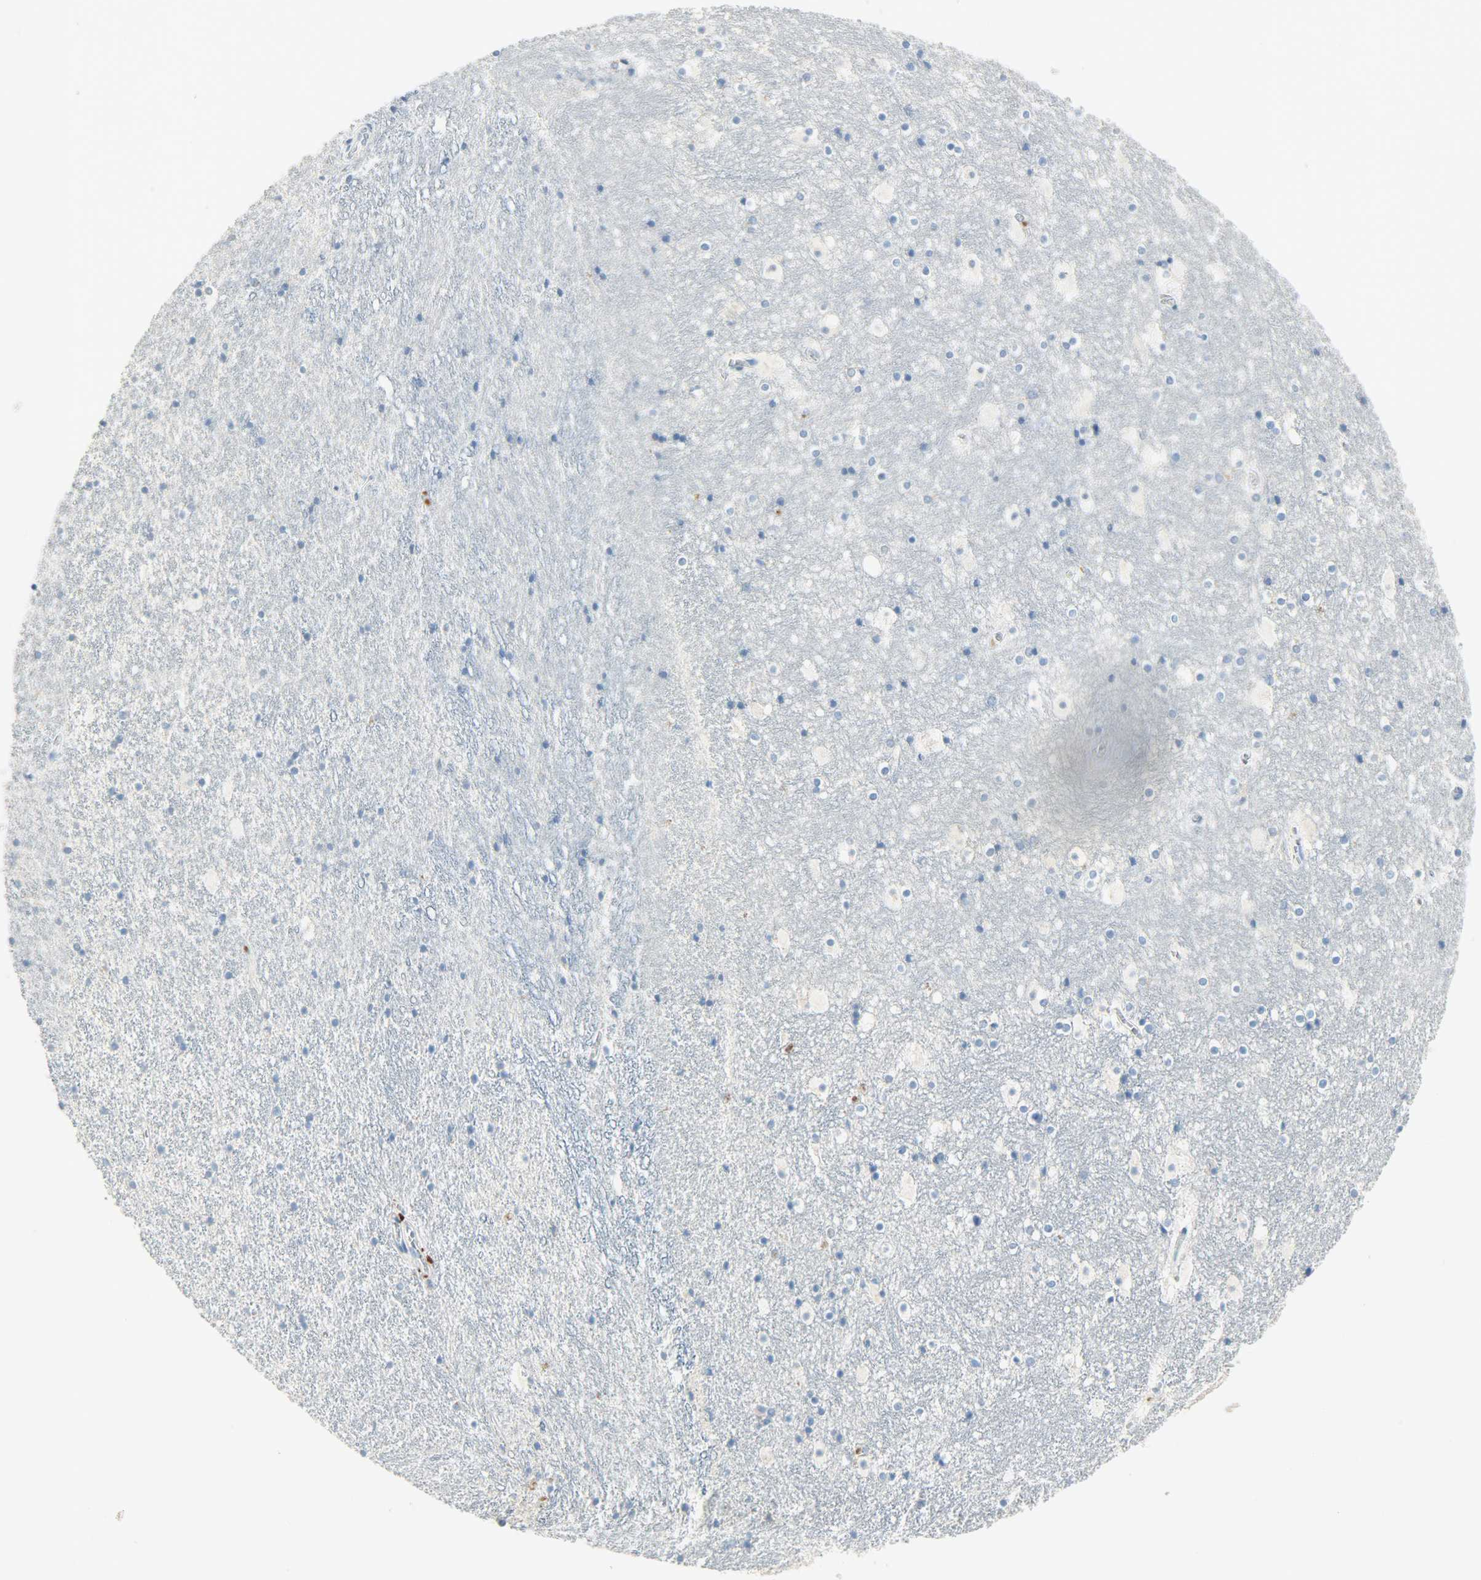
{"staining": {"intensity": "negative", "quantity": "none", "location": "none"}, "tissue": "hippocampus", "cell_type": "Glial cells", "image_type": "normal", "snomed": [{"axis": "morphology", "description": "Normal tissue, NOS"}, {"axis": "topography", "description": "Hippocampus"}], "caption": "Glial cells show no significant protein expression in unremarkable hippocampus. (DAB (3,3'-diaminobenzidine) IHC visualized using brightfield microscopy, high magnification).", "gene": "JUNB", "patient": {"sex": "male", "age": 45}}